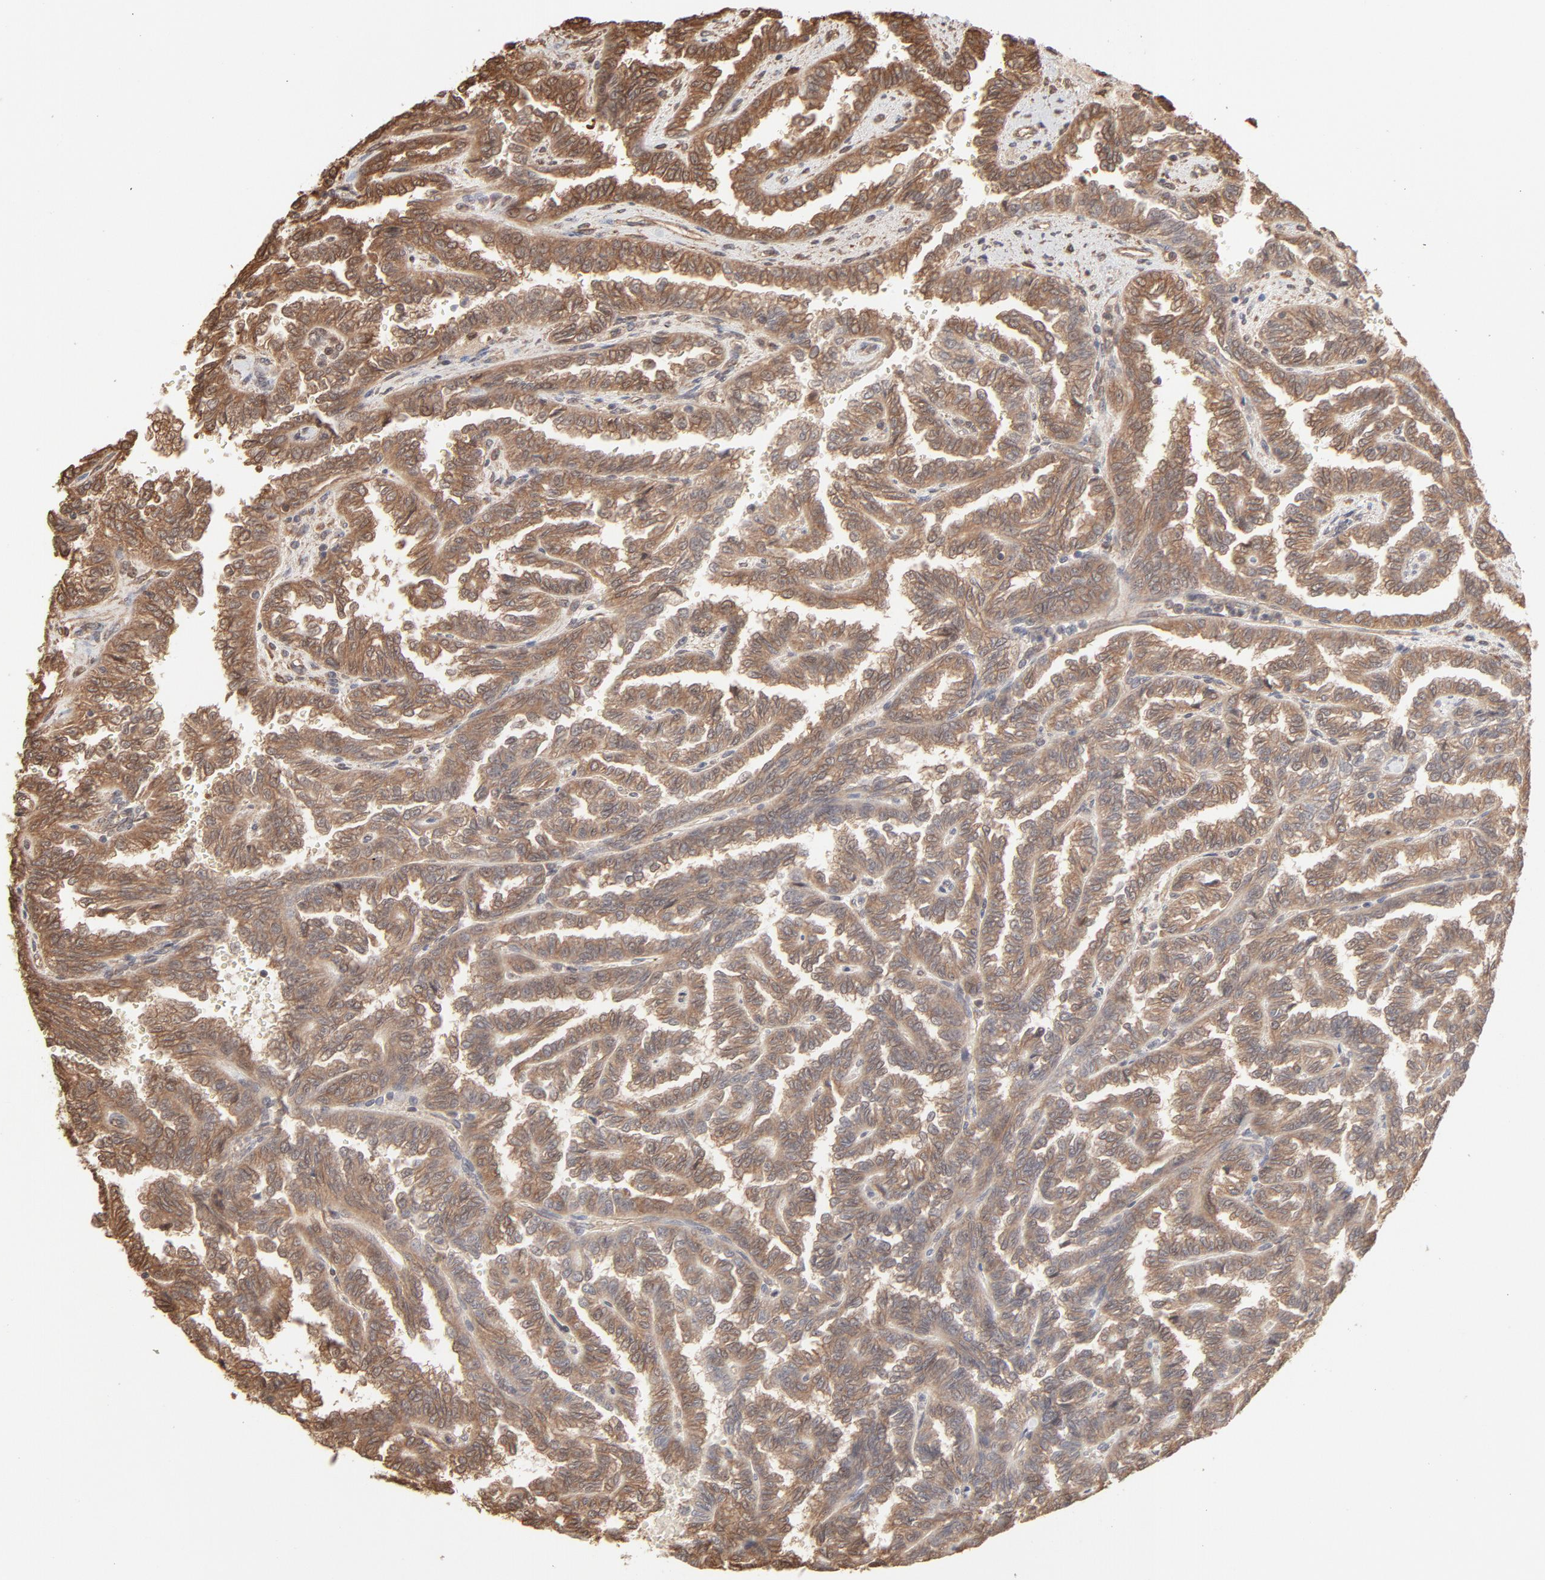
{"staining": {"intensity": "moderate", "quantity": ">75%", "location": "cytoplasmic/membranous"}, "tissue": "renal cancer", "cell_type": "Tumor cells", "image_type": "cancer", "snomed": [{"axis": "morphology", "description": "Inflammation, NOS"}, {"axis": "morphology", "description": "Adenocarcinoma, NOS"}, {"axis": "topography", "description": "Kidney"}], "caption": "IHC image of neoplastic tissue: renal cancer (adenocarcinoma) stained using IHC displays medium levels of moderate protein expression localized specifically in the cytoplasmic/membranous of tumor cells, appearing as a cytoplasmic/membranous brown color.", "gene": "PPP2CA", "patient": {"sex": "male", "age": 68}}